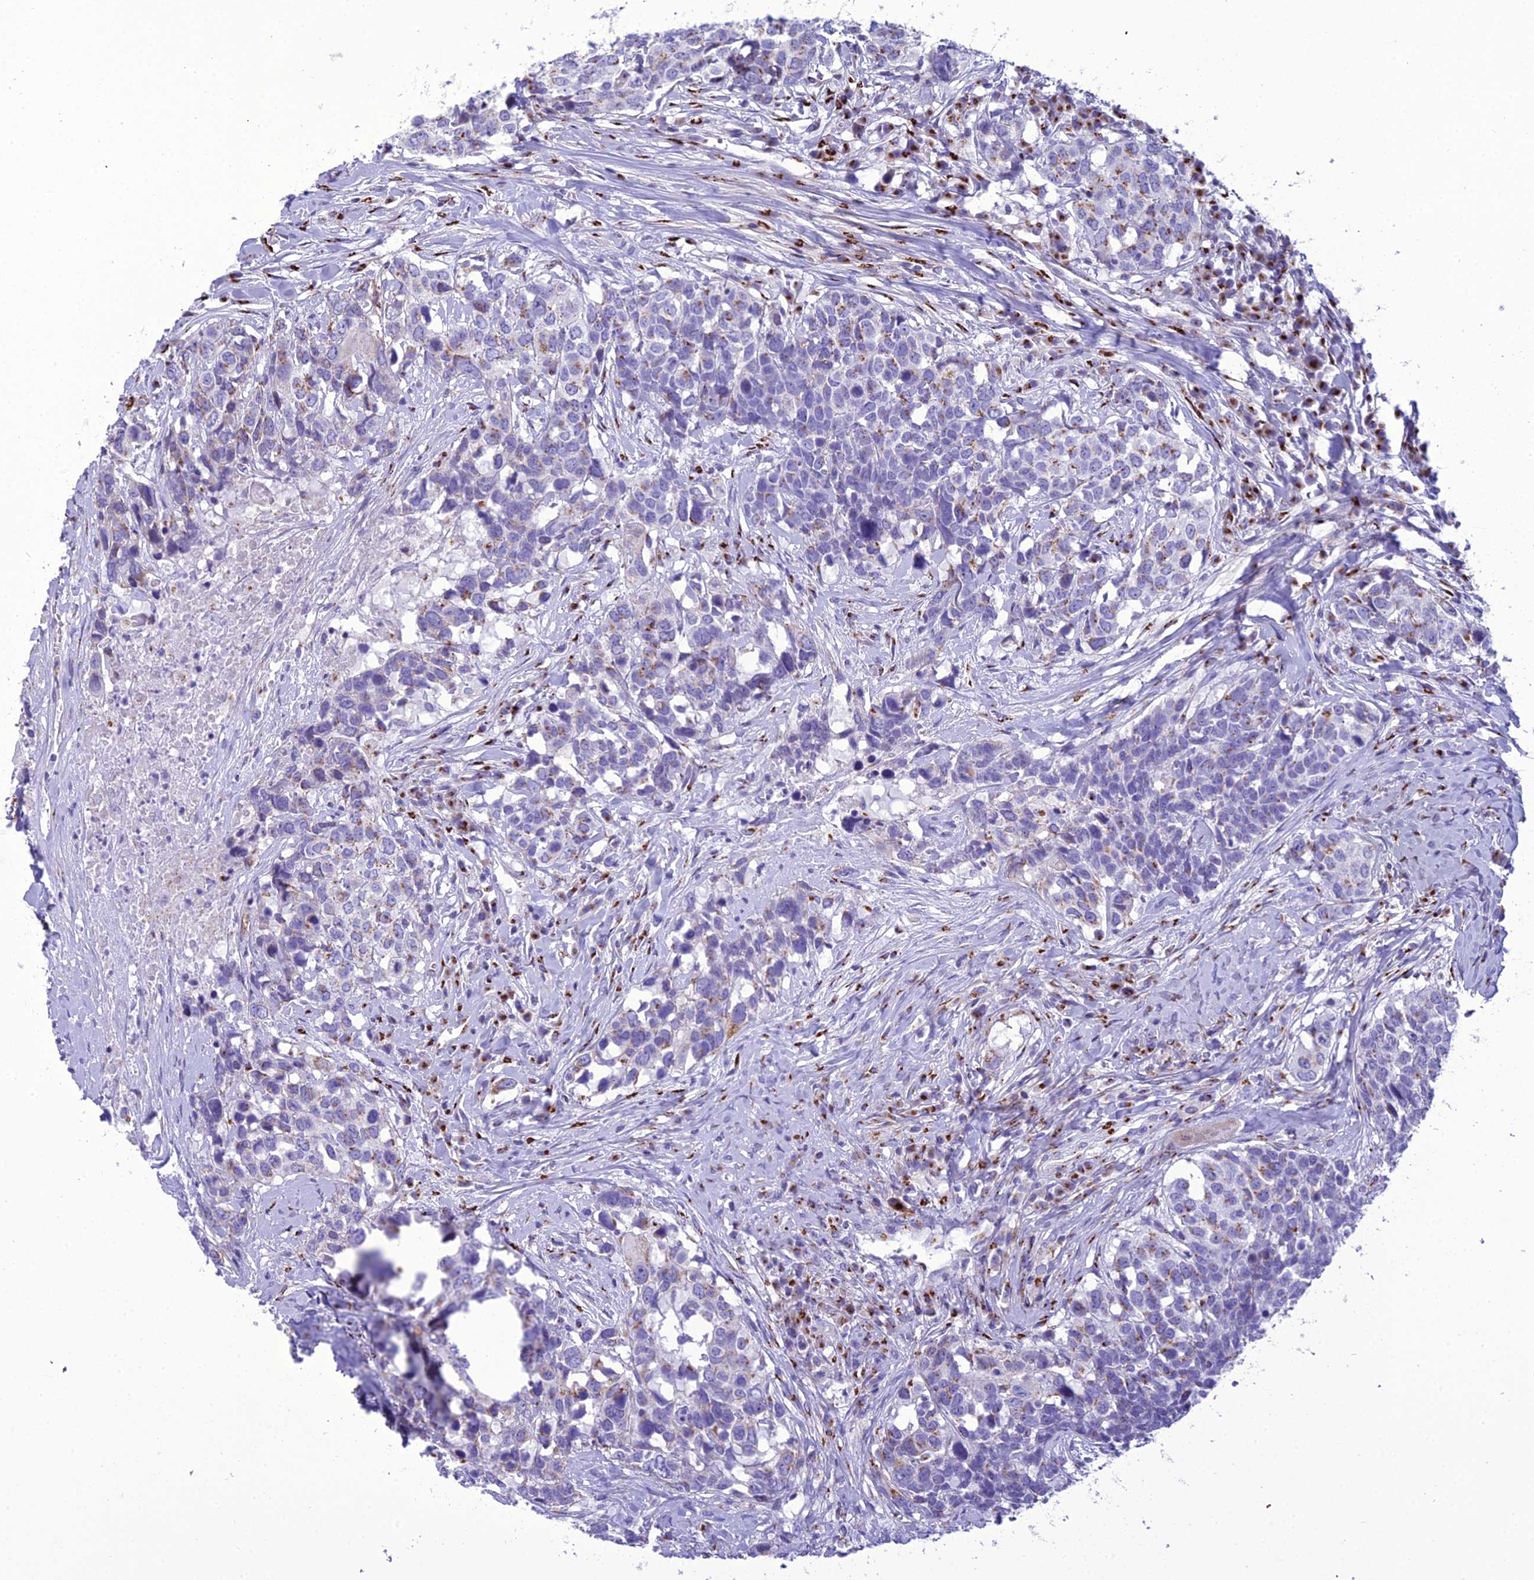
{"staining": {"intensity": "negative", "quantity": "none", "location": "none"}, "tissue": "head and neck cancer", "cell_type": "Tumor cells", "image_type": "cancer", "snomed": [{"axis": "morphology", "description": "Squamous cell carcinoma, NOS"}, {"axis": "topography", "description": "Head-Neck"}], "caption": "This is an immunohistochemistry photomicrograph of head and neck squamous cell carcinoma. There is no positivity in tumor cells.", "gene": "GOLM2", "patient": {"sex": "male", "age": 66}}